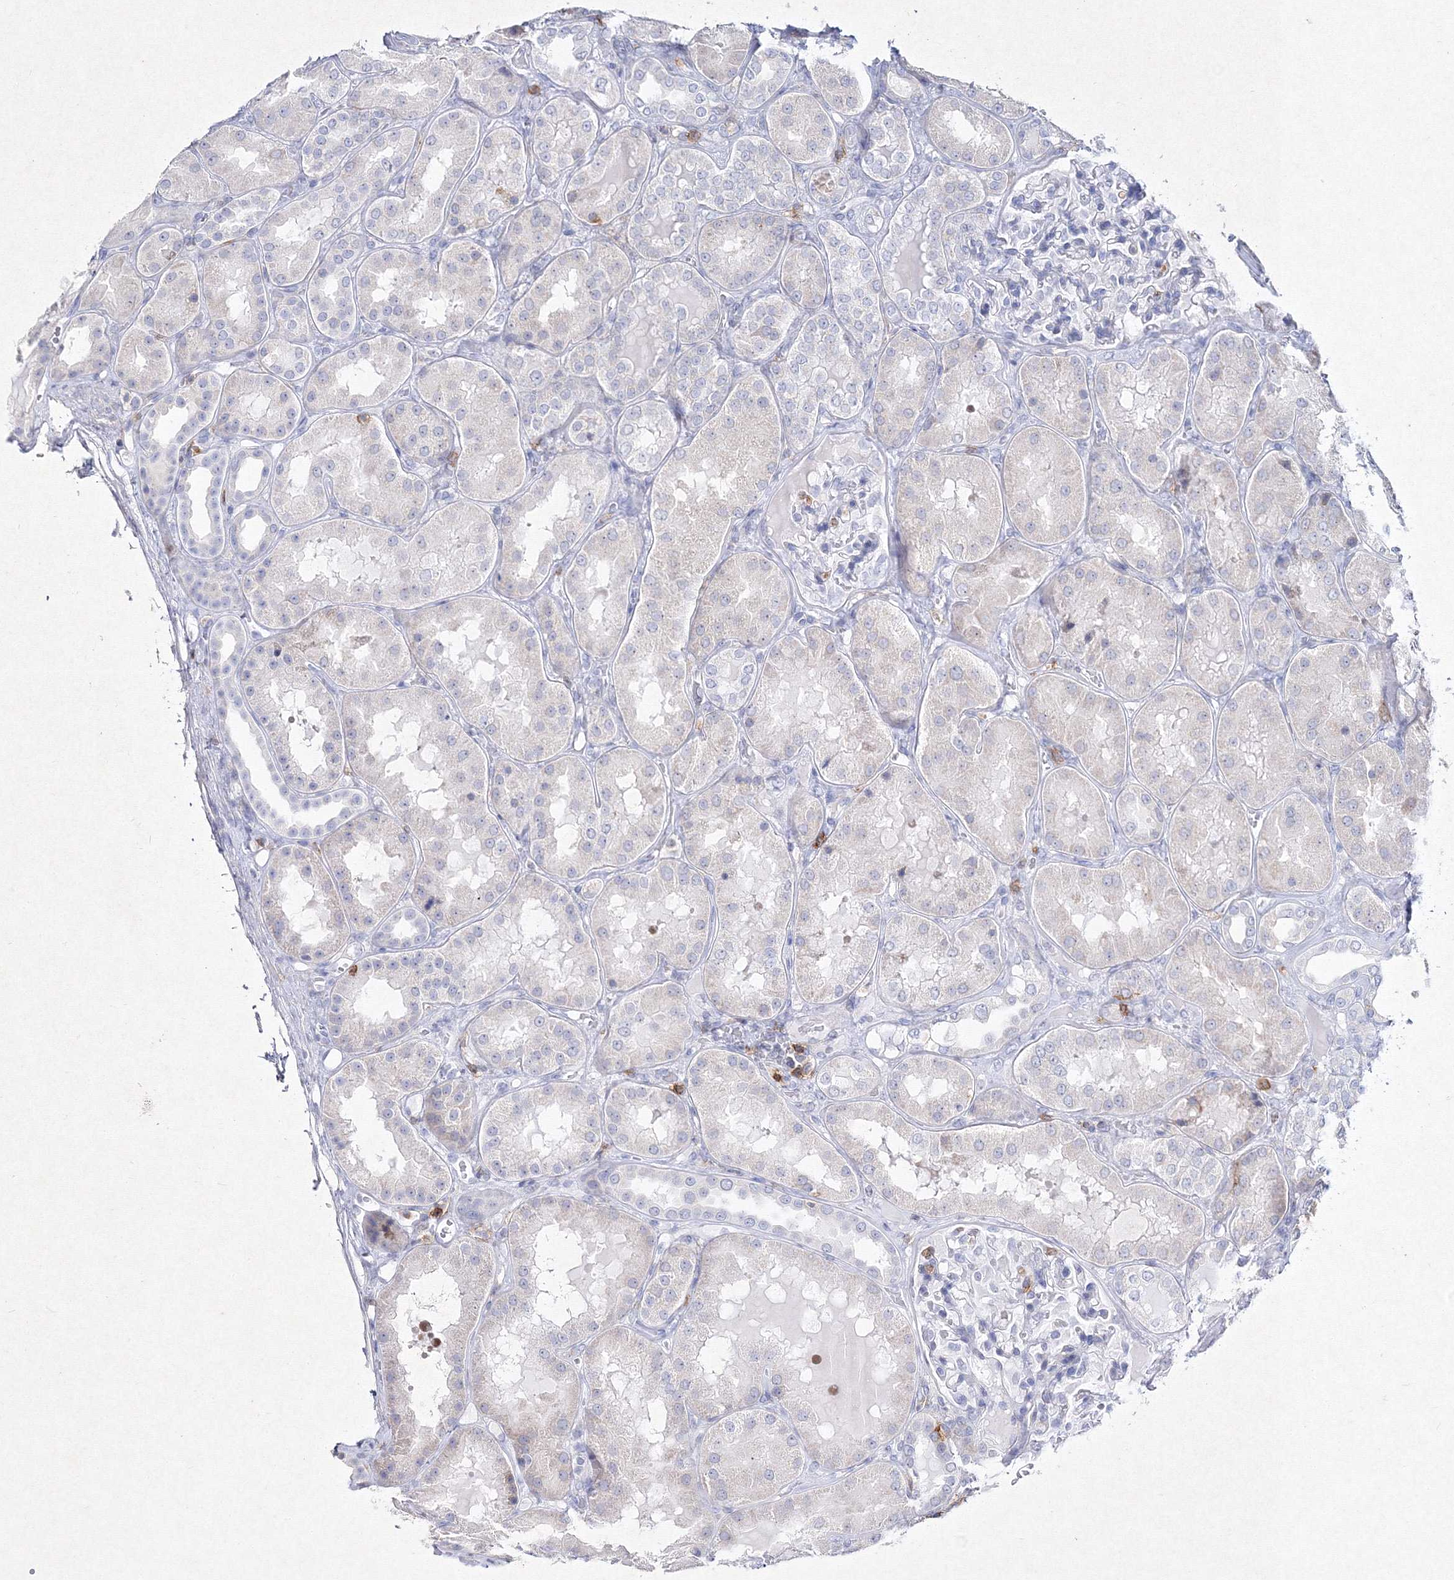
{"staining": {"intensity": "negative", "quantity": "none", "location": "none"}, "tissue": "kidney", "cell_type": "Cells in glomeruli", "image_type": "normal", "snomed": [{"axis": "morphology", "description": "Normal tissue, NOS"}, {"axis": "topography", "description": "Kidney"}], "caption": "Cells in glomeruli are negative for brown protein staining in unremarkable kidney.", "gene": "HCST", "patient": {"sex": "female", "age": 56}}